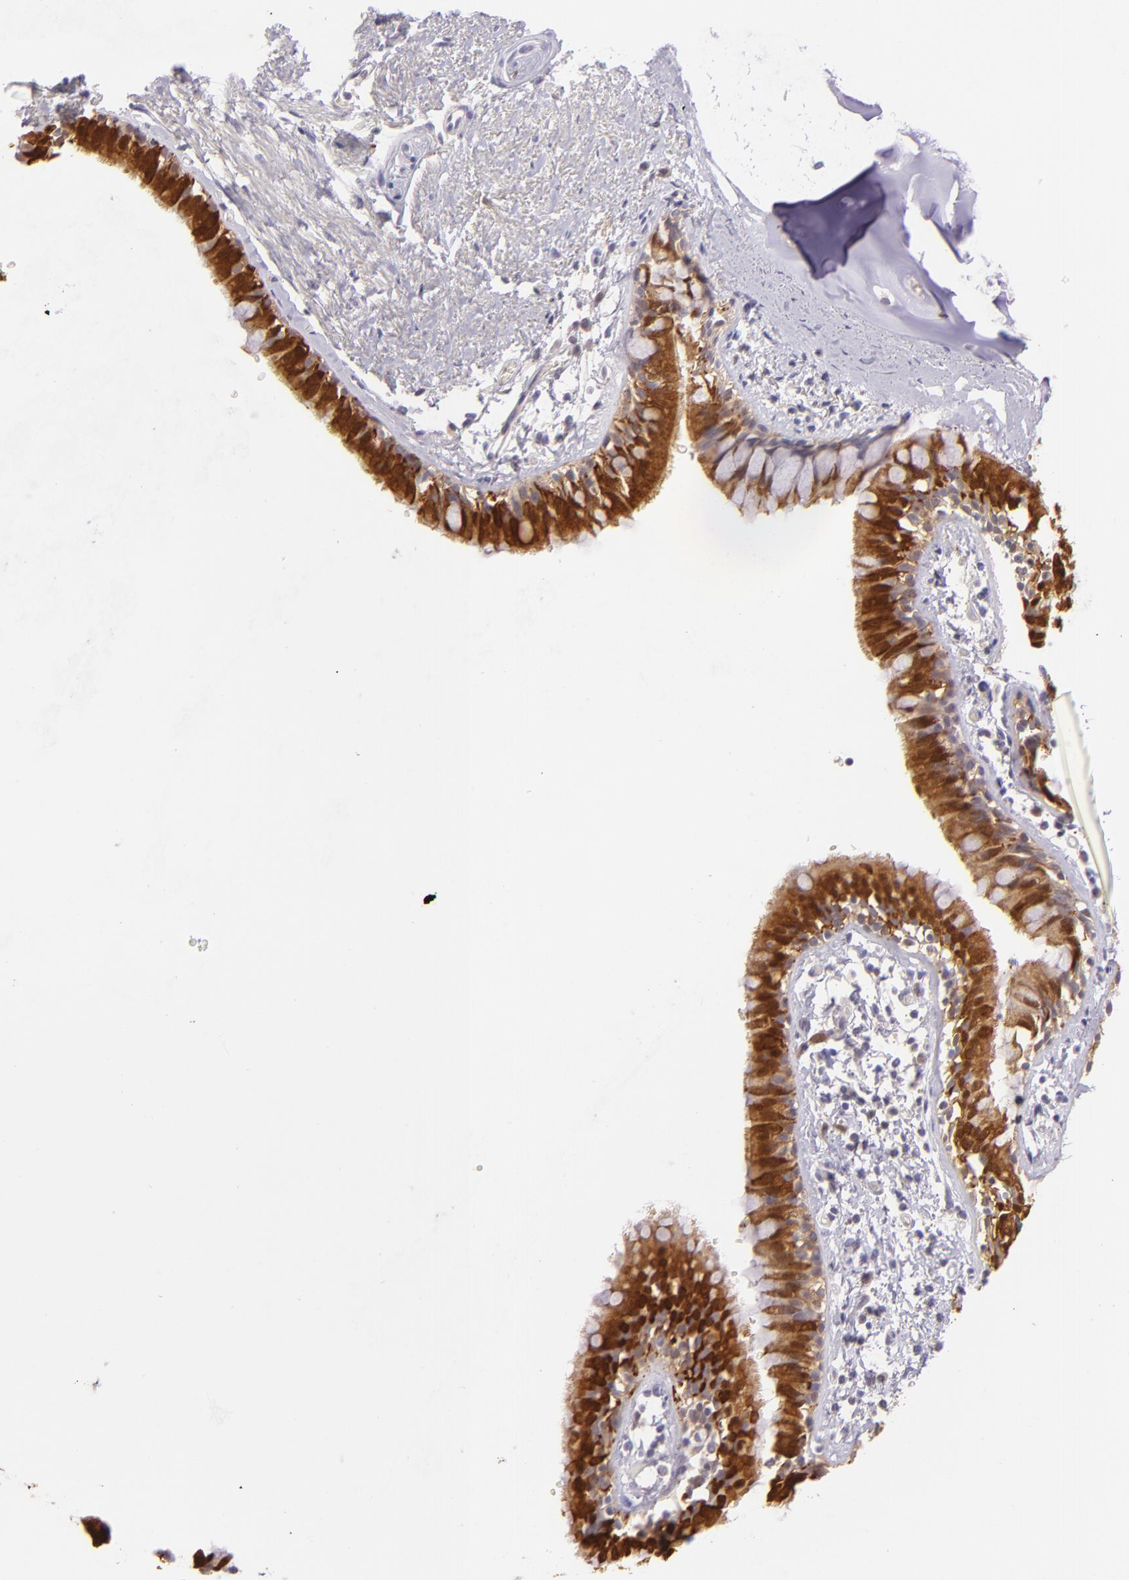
{"staining": {"intensity": "strong", "quantity": ">75%", "location": "cytoplasmic/membranous,nuclear"}, "tissue": "bronchus", "cell_type": "Respiratory epithelial cells", "image_type": "normal", "snomed": [{"axis": "morphology", "description": "Normal tissue, NOS"}, {"axis": "topography", "description": "Lymph node of abdomen"}, {"axis": "topography", "description": "Lymph node of pelvis"}], "caption": "DAB (3,3'-diaminobenzidine) immunohistochemical staining of normal human bronchus demonstrates strong cytoplasmic/membranous,nuclear protein expression in about >75% of respiratory epithelial cells.", "gene": "HSPH1", "patient": {"sex": "female", "age": 65}}